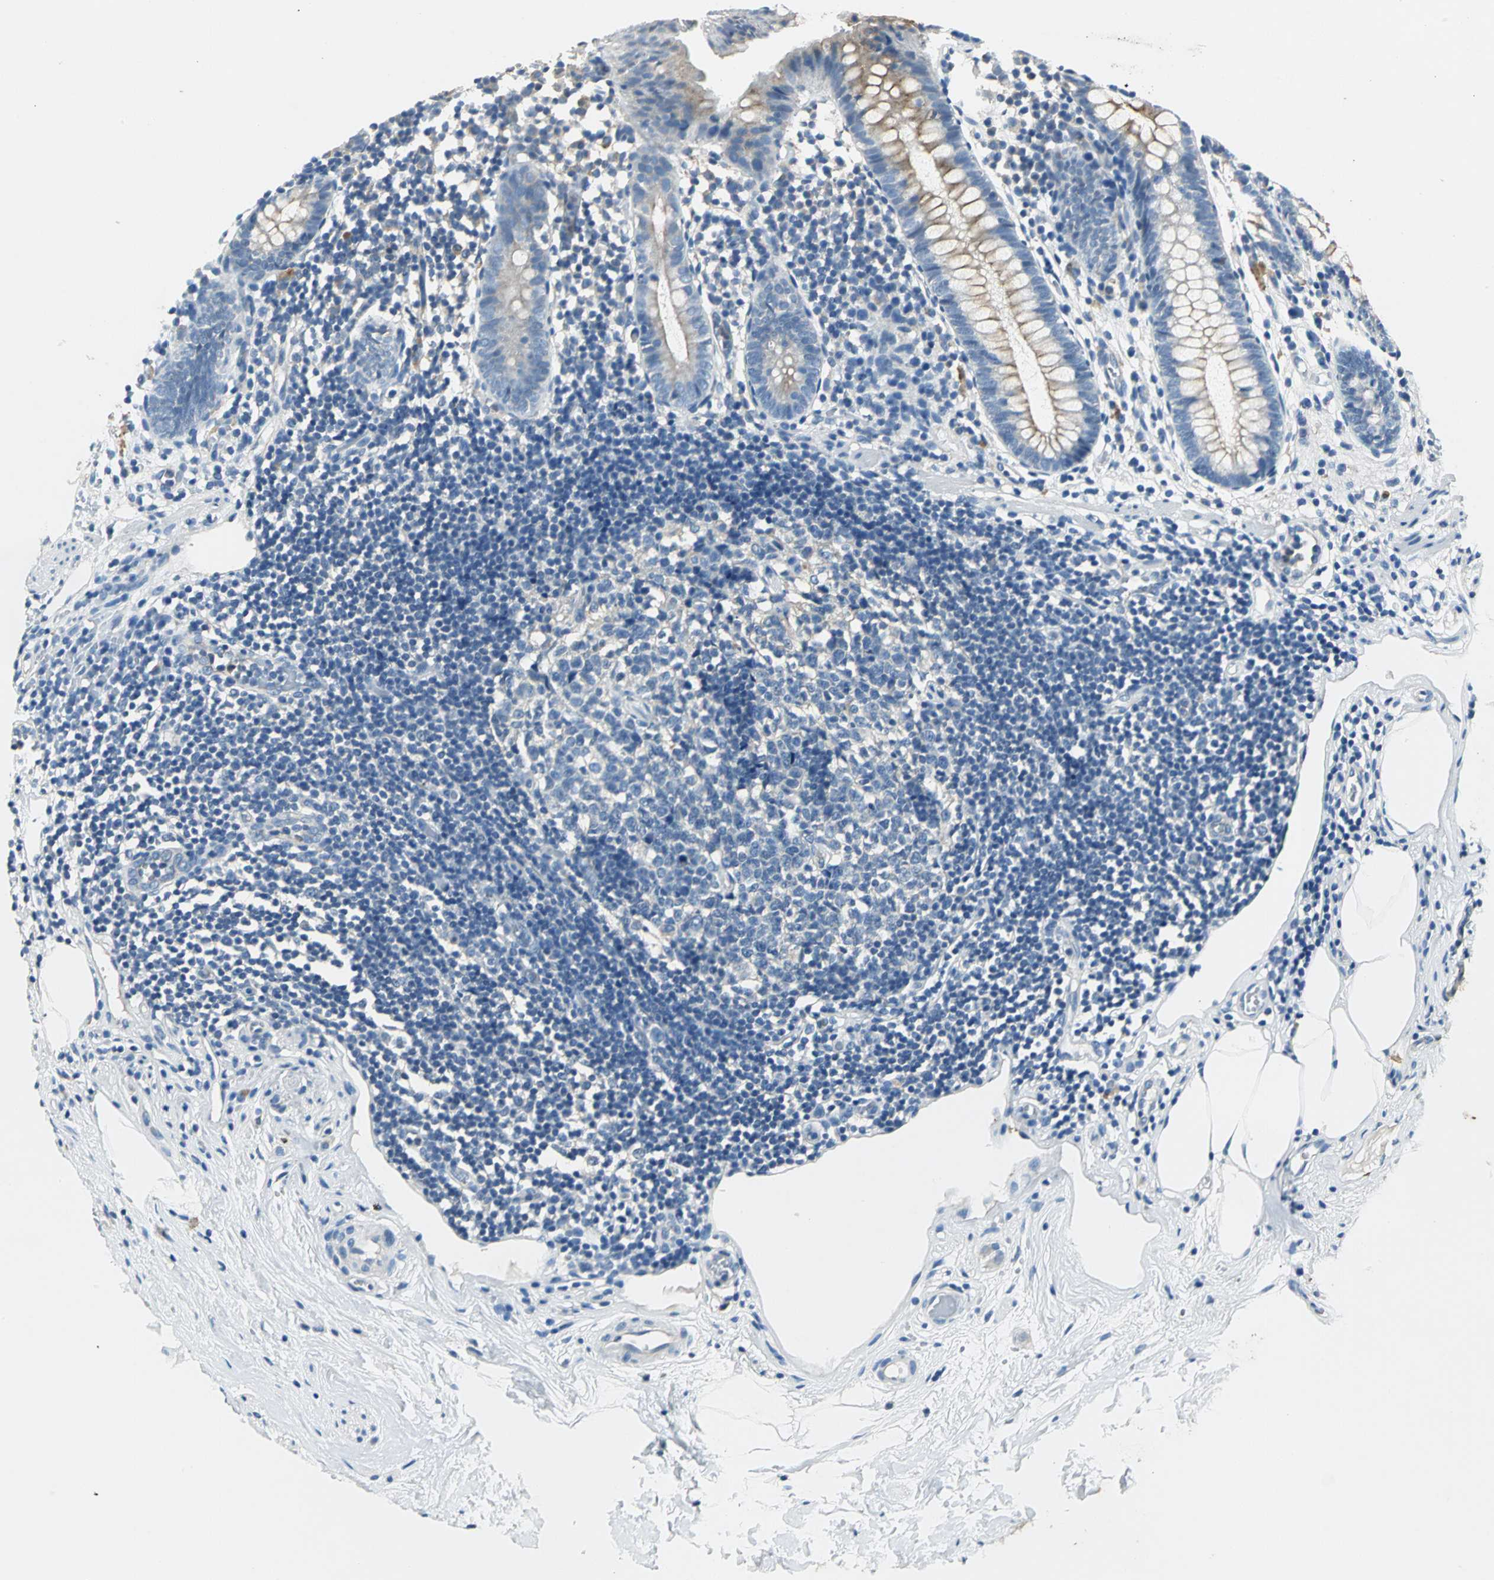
{"staining": {"intensity": "moderate", "quantity": "25%-75%", "location": "cytoplasmic/membranous"}, "tissue": "appendix", "cell_type": "Glandular cells", "image_type": "normal", "snomed": [{"axis": "morphology", "description": "Normal tissue, NOS"}, {"axis": "topography", "description": "Appendix"}], "caption": "Immunohistochemical staining of normal appendix displays 25%-75% levels of moderate cytoplasmic/membranous protein staining in about 25%-75% of glandular cells. (DAB = brown stain, brightfield microscopy at high magnification).", "gene": "RIPOR1", "patient": {"sex": "male", "age": 38}}